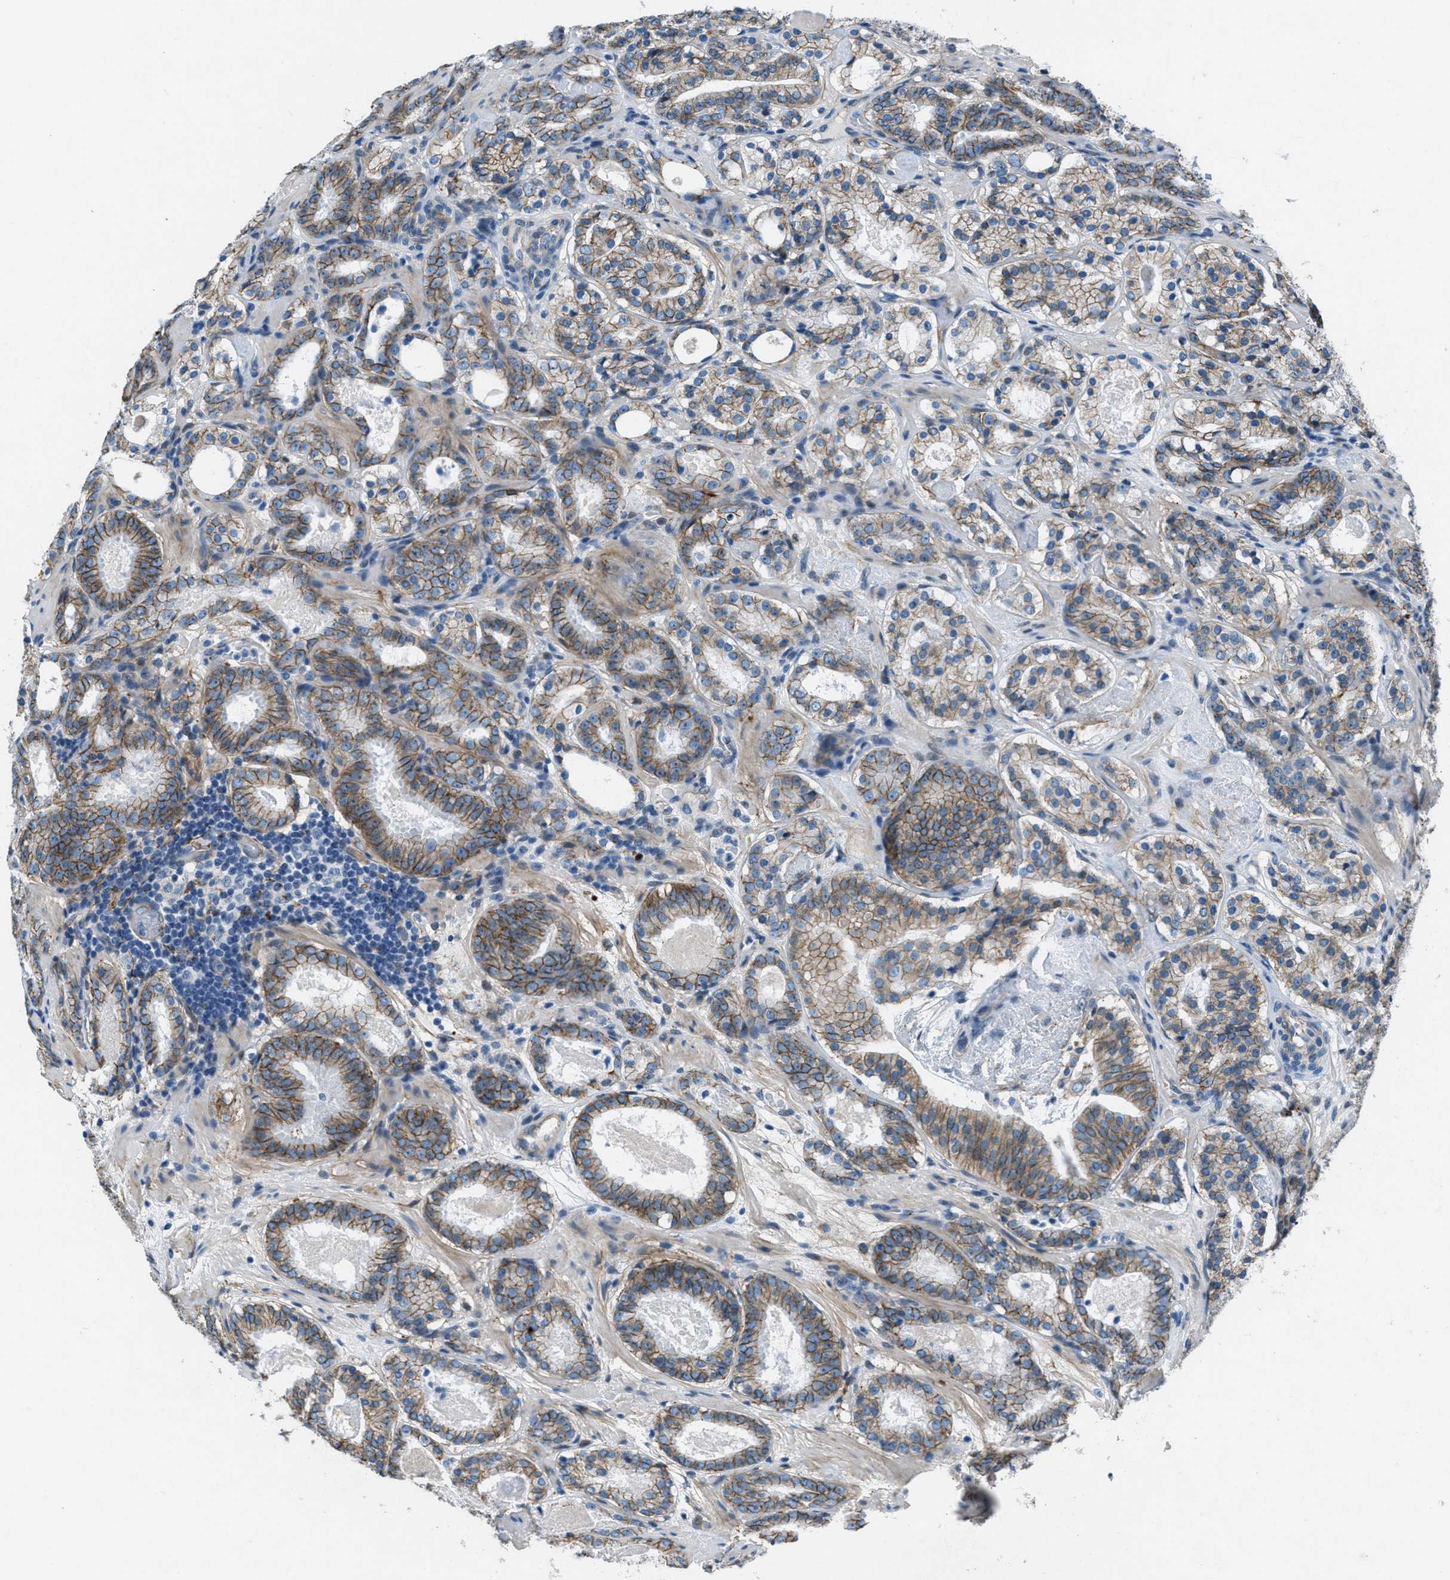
{"staining": {"intensity": "moderate", "quantity": ">75%", "location": "cytoplasmic/membranous"}, "tissue": "prostate cancer", "cell_type": "Tumor cells", "image_type": "cancer", "snomed": [{"axis": "morphology", "description": "Adenocarcinoma, Low grade"}, {"axis": "topography", "description": "Prostate"}], "caption": "Immunohistochemical staining of prostate adenocarcinoma (low-grade) exhibits moderate cytoplasmic/membranous protein expression in about >75% of tumor cells.", "gene": "FBN1", "patient": {"sex": "male", "age": 69}}